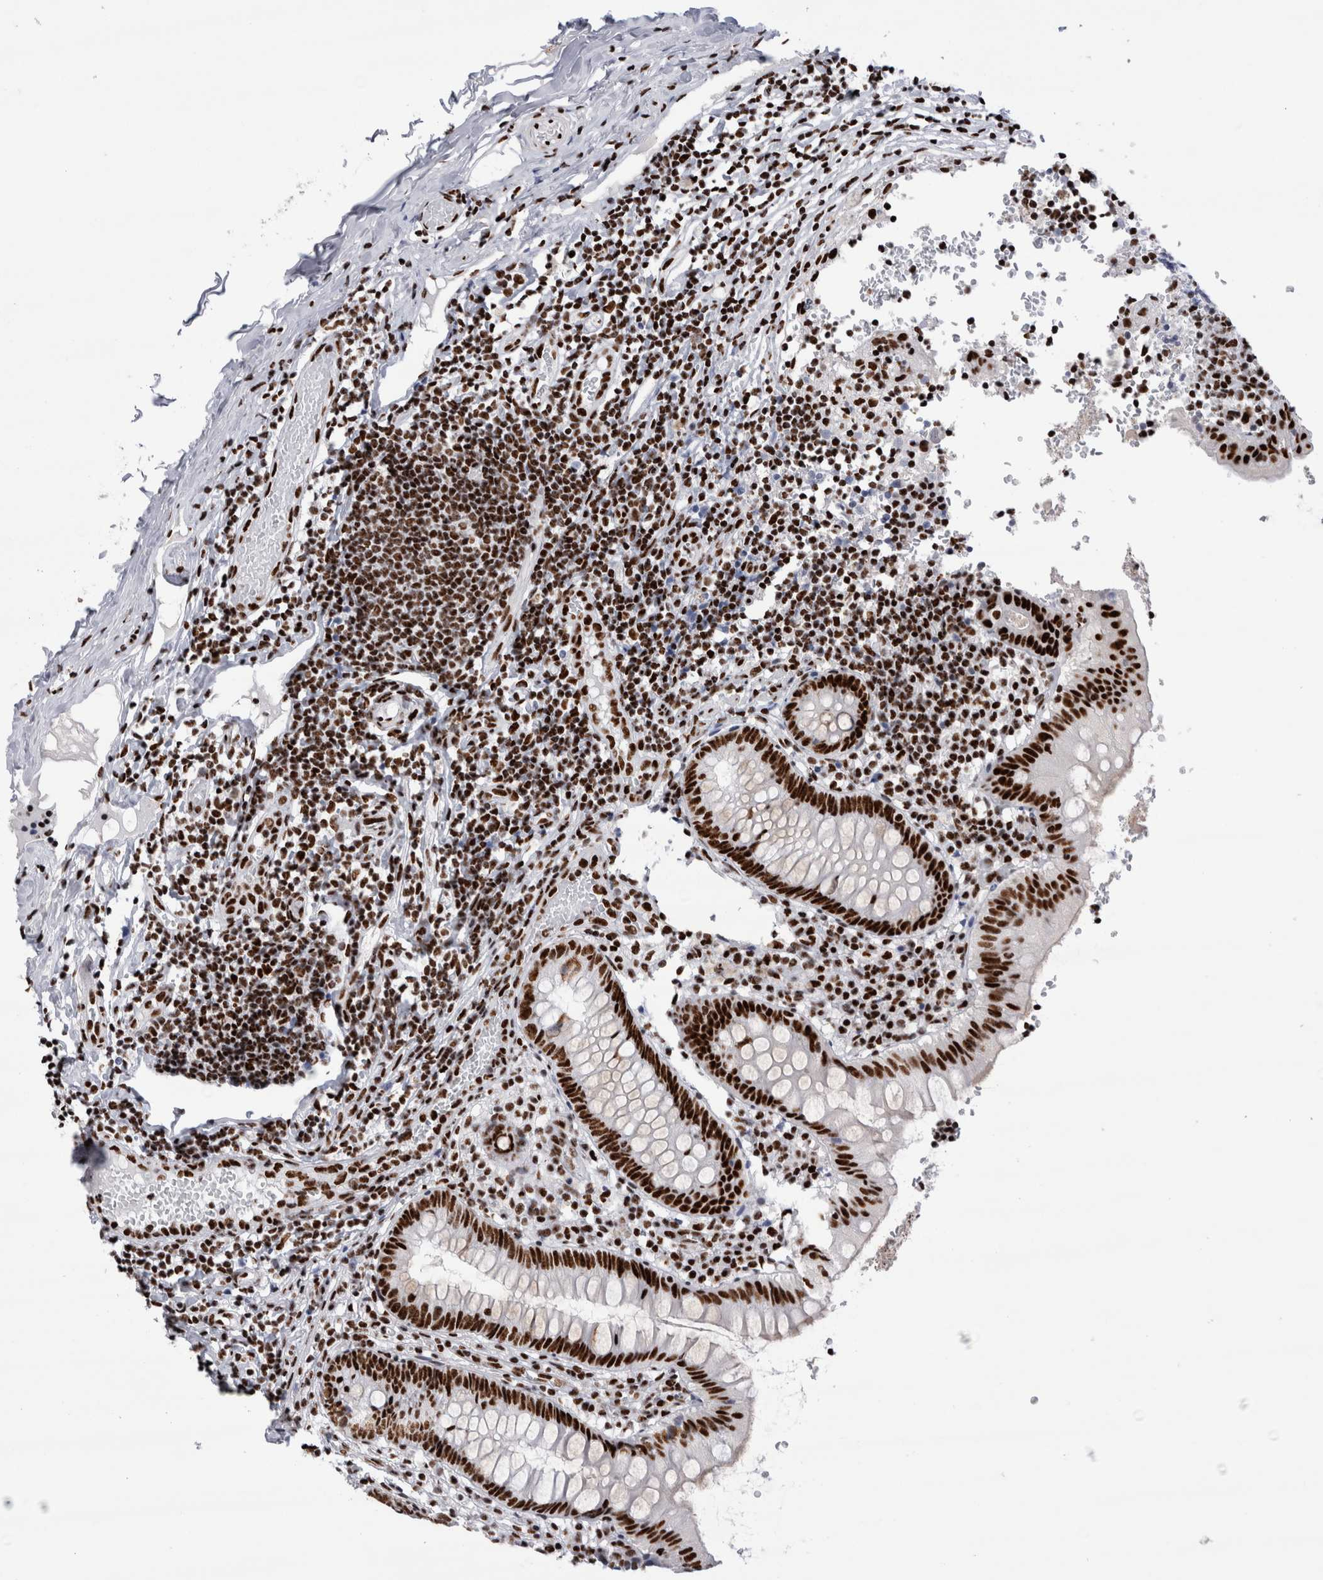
{"staining": {"intensity": "strong", "quantity": ">75%", "location": "nuclear"}, "tissue": "appendix", "cell_type": "Glandular cells", "image_type": "normal", "snomed": [{"axis": "morphology", "description": "Normal tissue, NOS"}, {"axis": "topography", "description": "Appendix"}], "caption": "Appendix stained with immunohistochemistry (IHC) reveals strong nuclear positivity in about >75% of glandular cells.", "gene": "RBM6", "patient": {"sex": "male", "age": 8}}